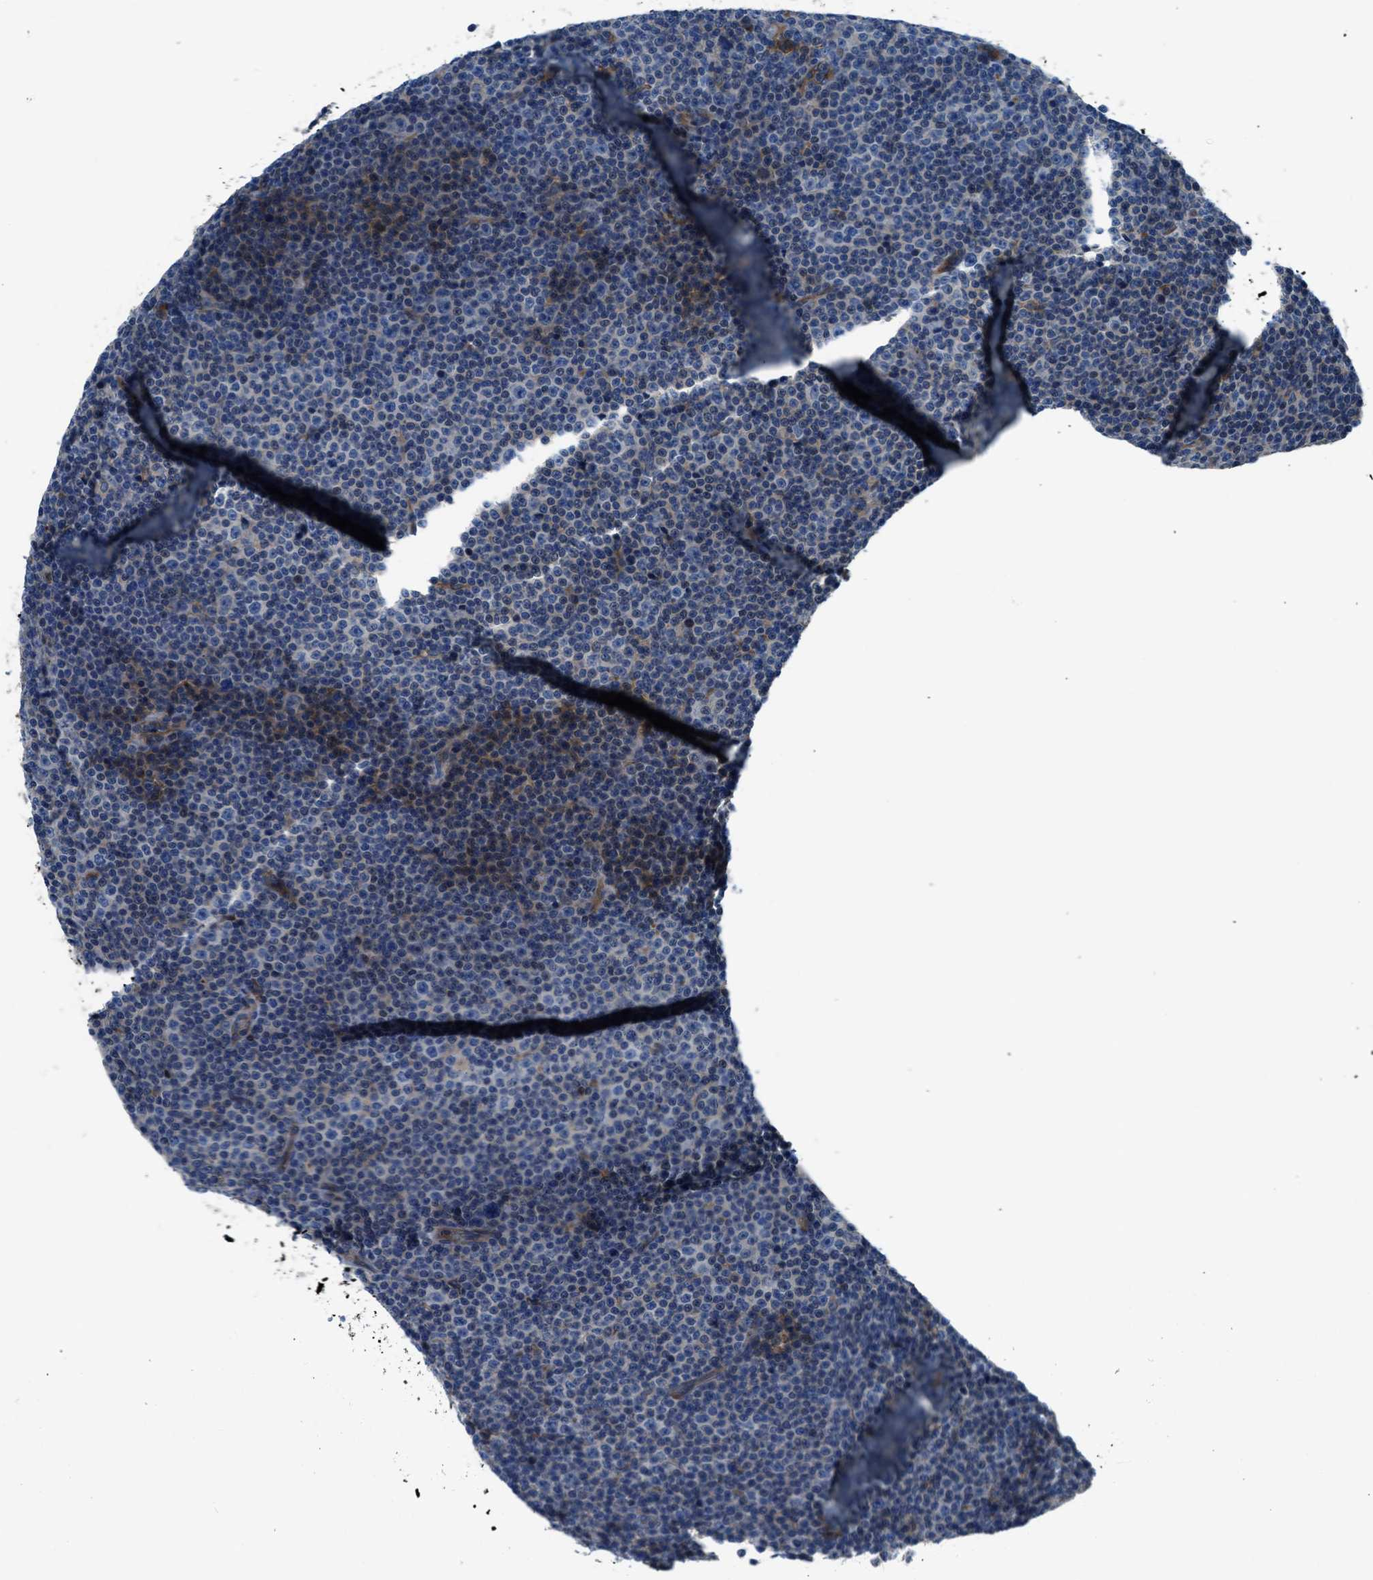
{"staining": {"intensity": "negative", "quantity": "none", "location": "none"}, "tissue": "lymphoma", "cell_type": "Tumor cells", "image_type": "cancer", "snomed": [{"axis": "morphology", "description": "Malignant lymphoma, non-Hodgkin's type, Low grade"}, {"axis": "topography", "description": "Lymph node"}], "caption": "This image is of lymphoma stained with immunohistochemistry (IHC) to label a protein in brown with the nuclei are counter-stained blue. There is no positivity in tumor cells.", "gene": "SLC38A6", "patient": {"sex": "female", "age": 67}}